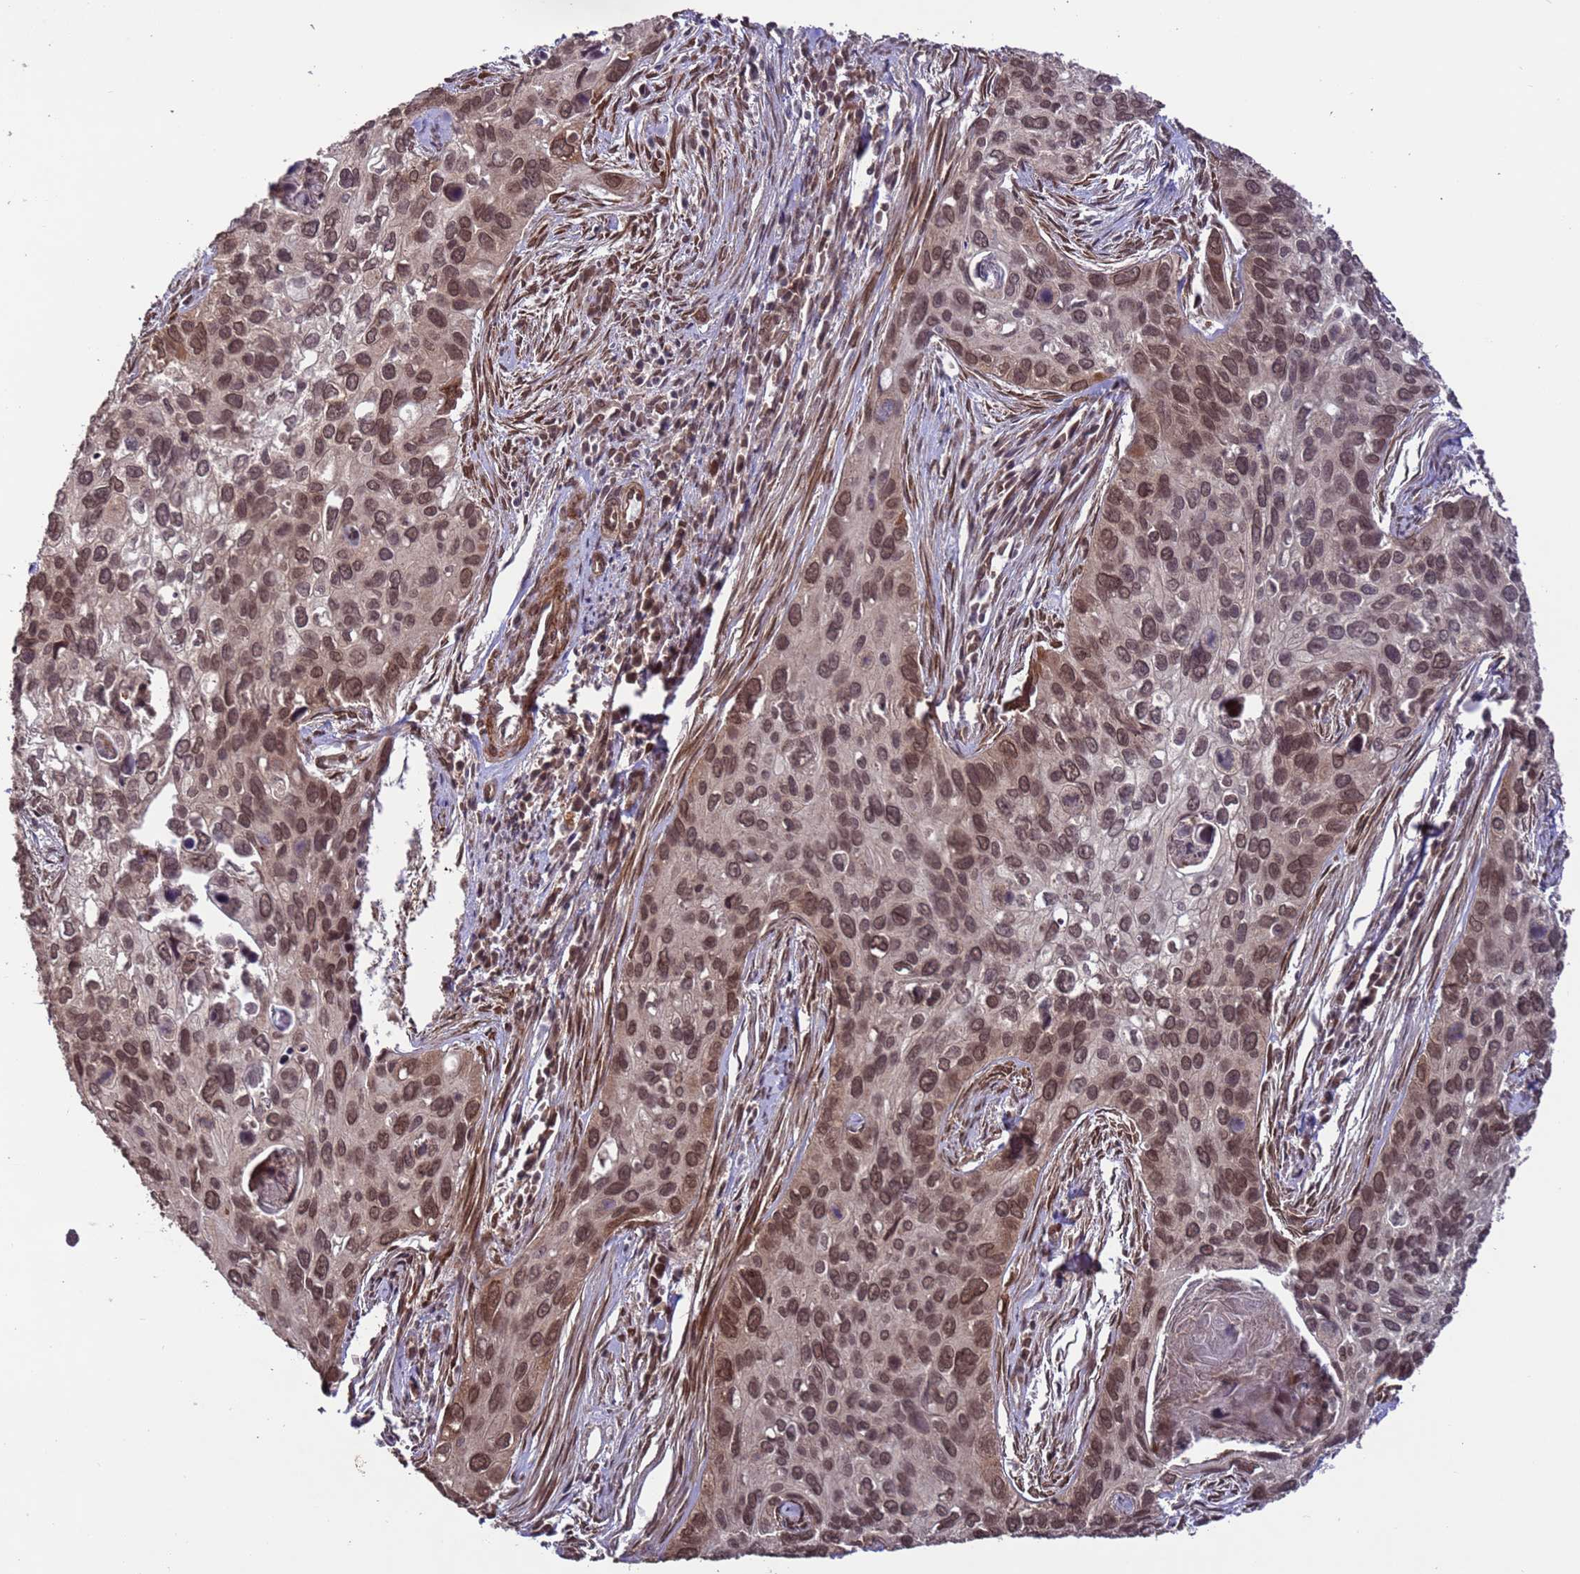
{"staining": {"intensity": "moderate", "quantity": ">75%", "location": "nuclear"}, "tissue": "cervical cancer", "cell_type": "Tumor cells", "image_type": "cancer", "snomed": [{"axis": "morphology", "description": "Squamous cell carcinoma, NOS"}, {"axis": "topography", "description": "Cervix"}], "caption": "Tumor cells reveal medium levels of moderate nuclear positivity in approximately >75% of cells in human cervical squamous cell carcinoma.", "gene": "VSTM4", "patient": {"sex": "female", "age": 55}}